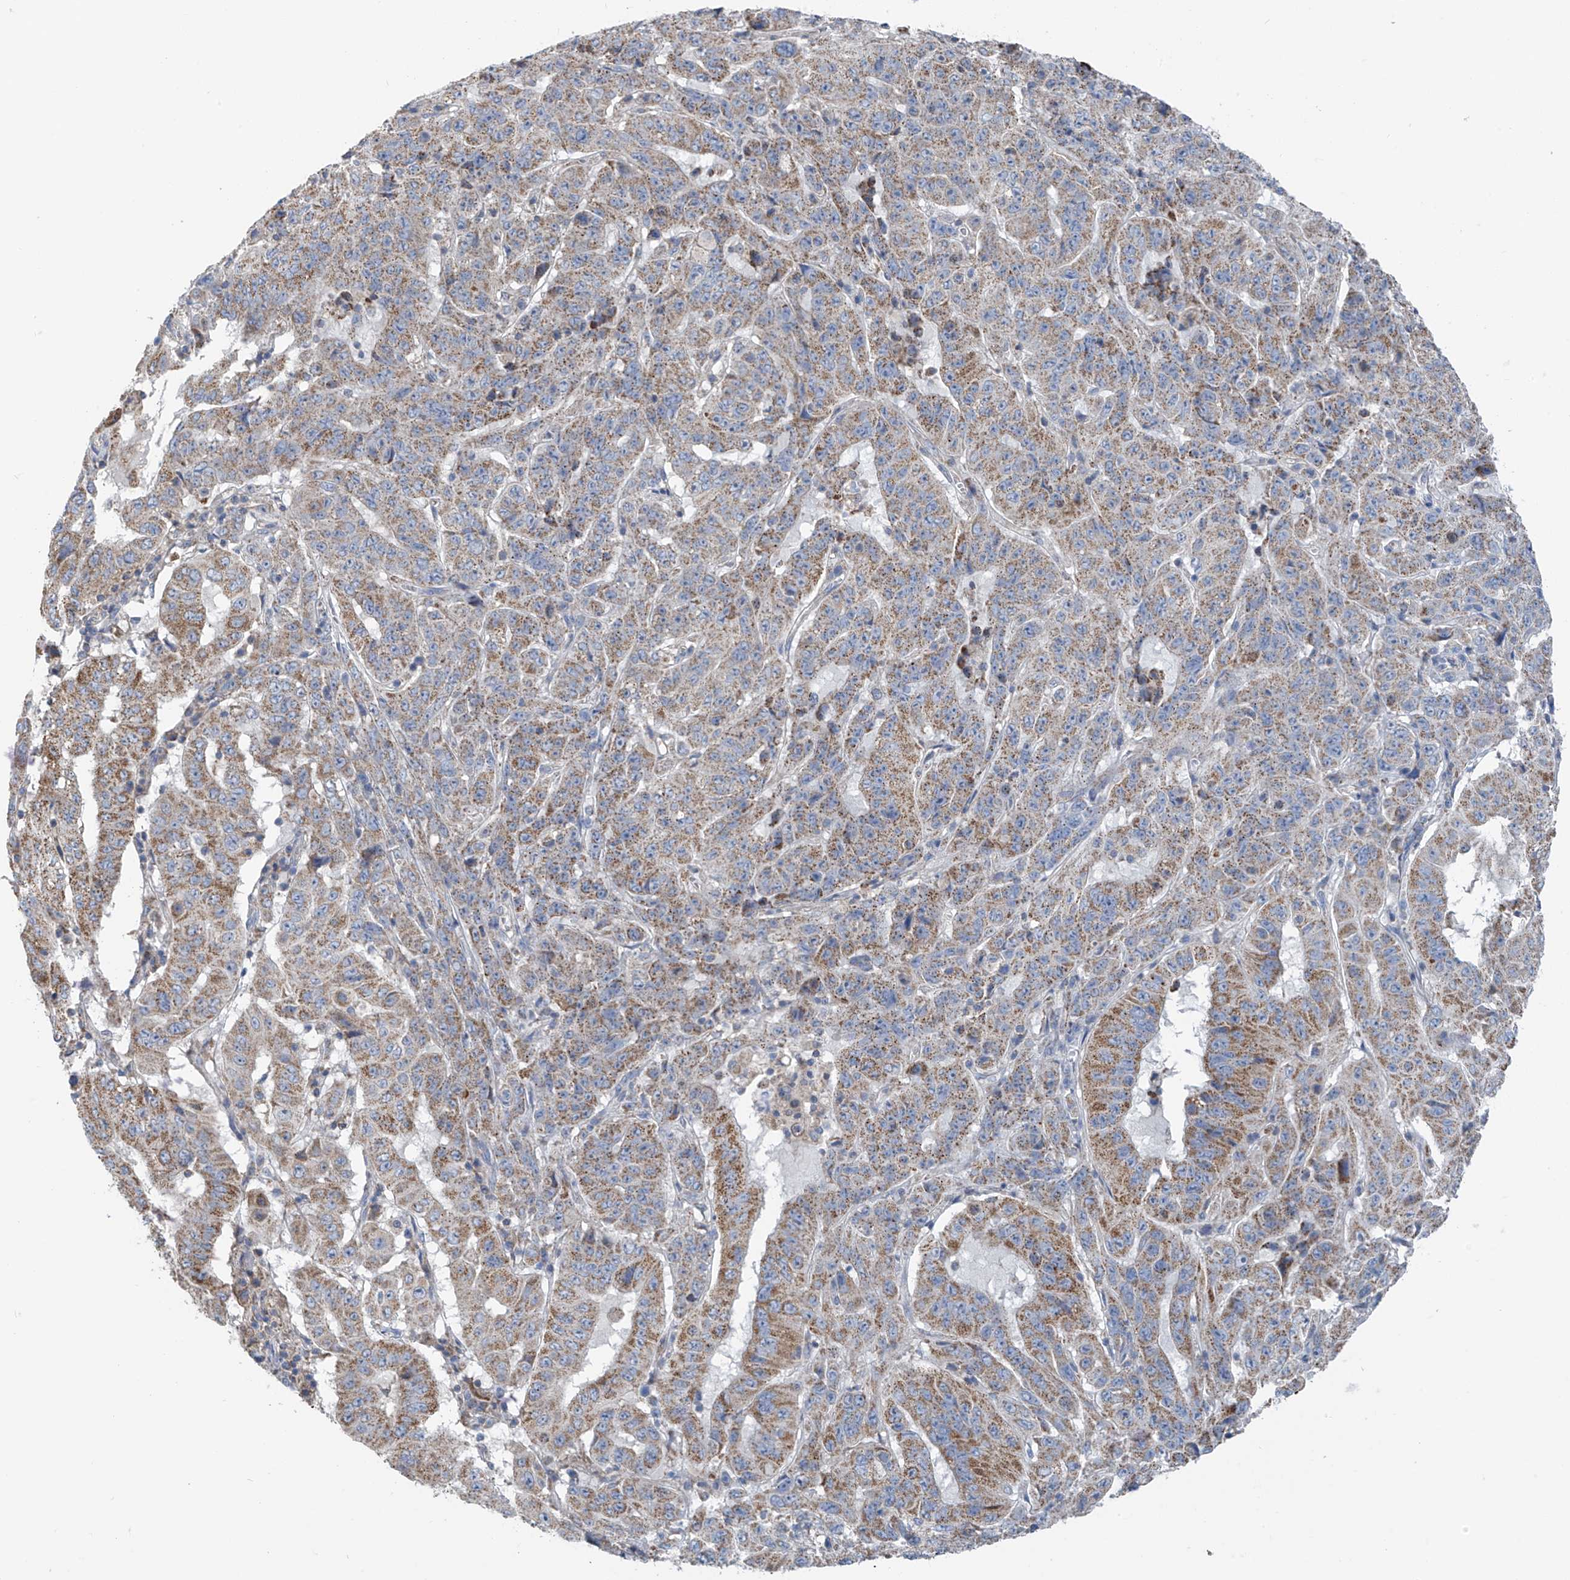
{"staining": {"intensity": "moderate", "quantity": ">75%", "location": "cytoplasmic/membranous"}, "tissue": "pancreatic cancer", "cell_type": "Tumor cells", "image_type": "cancer", "snomed": [{"axis": "morphology", "description": "Adenocarcinoma, NOS"}, {"axis": "topography", "description": "Pancreas"}], "caption": "Adenocarcinoma (pancreatic) was stained to show a protein in brown. There is medium levels of moderate cytoplasmic/membranous staining in about >75% of tumor cells.", "gene": "SYN3", "patient": {"sex": "male", "age": 63}}